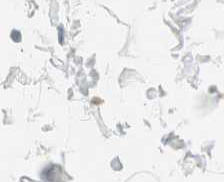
{"staining": {"intensity": "negative", "quantity": "none", "location": "none"}, "tissue": "adipose tissue", "cell_type": "Adipocytes", "image_type": "normal", "snomed": [{"axis": "morphology", "description": "Normal tissue, NOS"}, {"axis": "topography", "description": "Soft tissue"}], "caption": "Protein analysis of unremarkable adipose tissue displays no significant positivity in adipocytes. (DAB (3,3'-diaminobenzidine) IHC visualized using brightfield microscopy, high magnification).", "gene": "CDK3", "patient": {"sex": "male", "age": 72}}